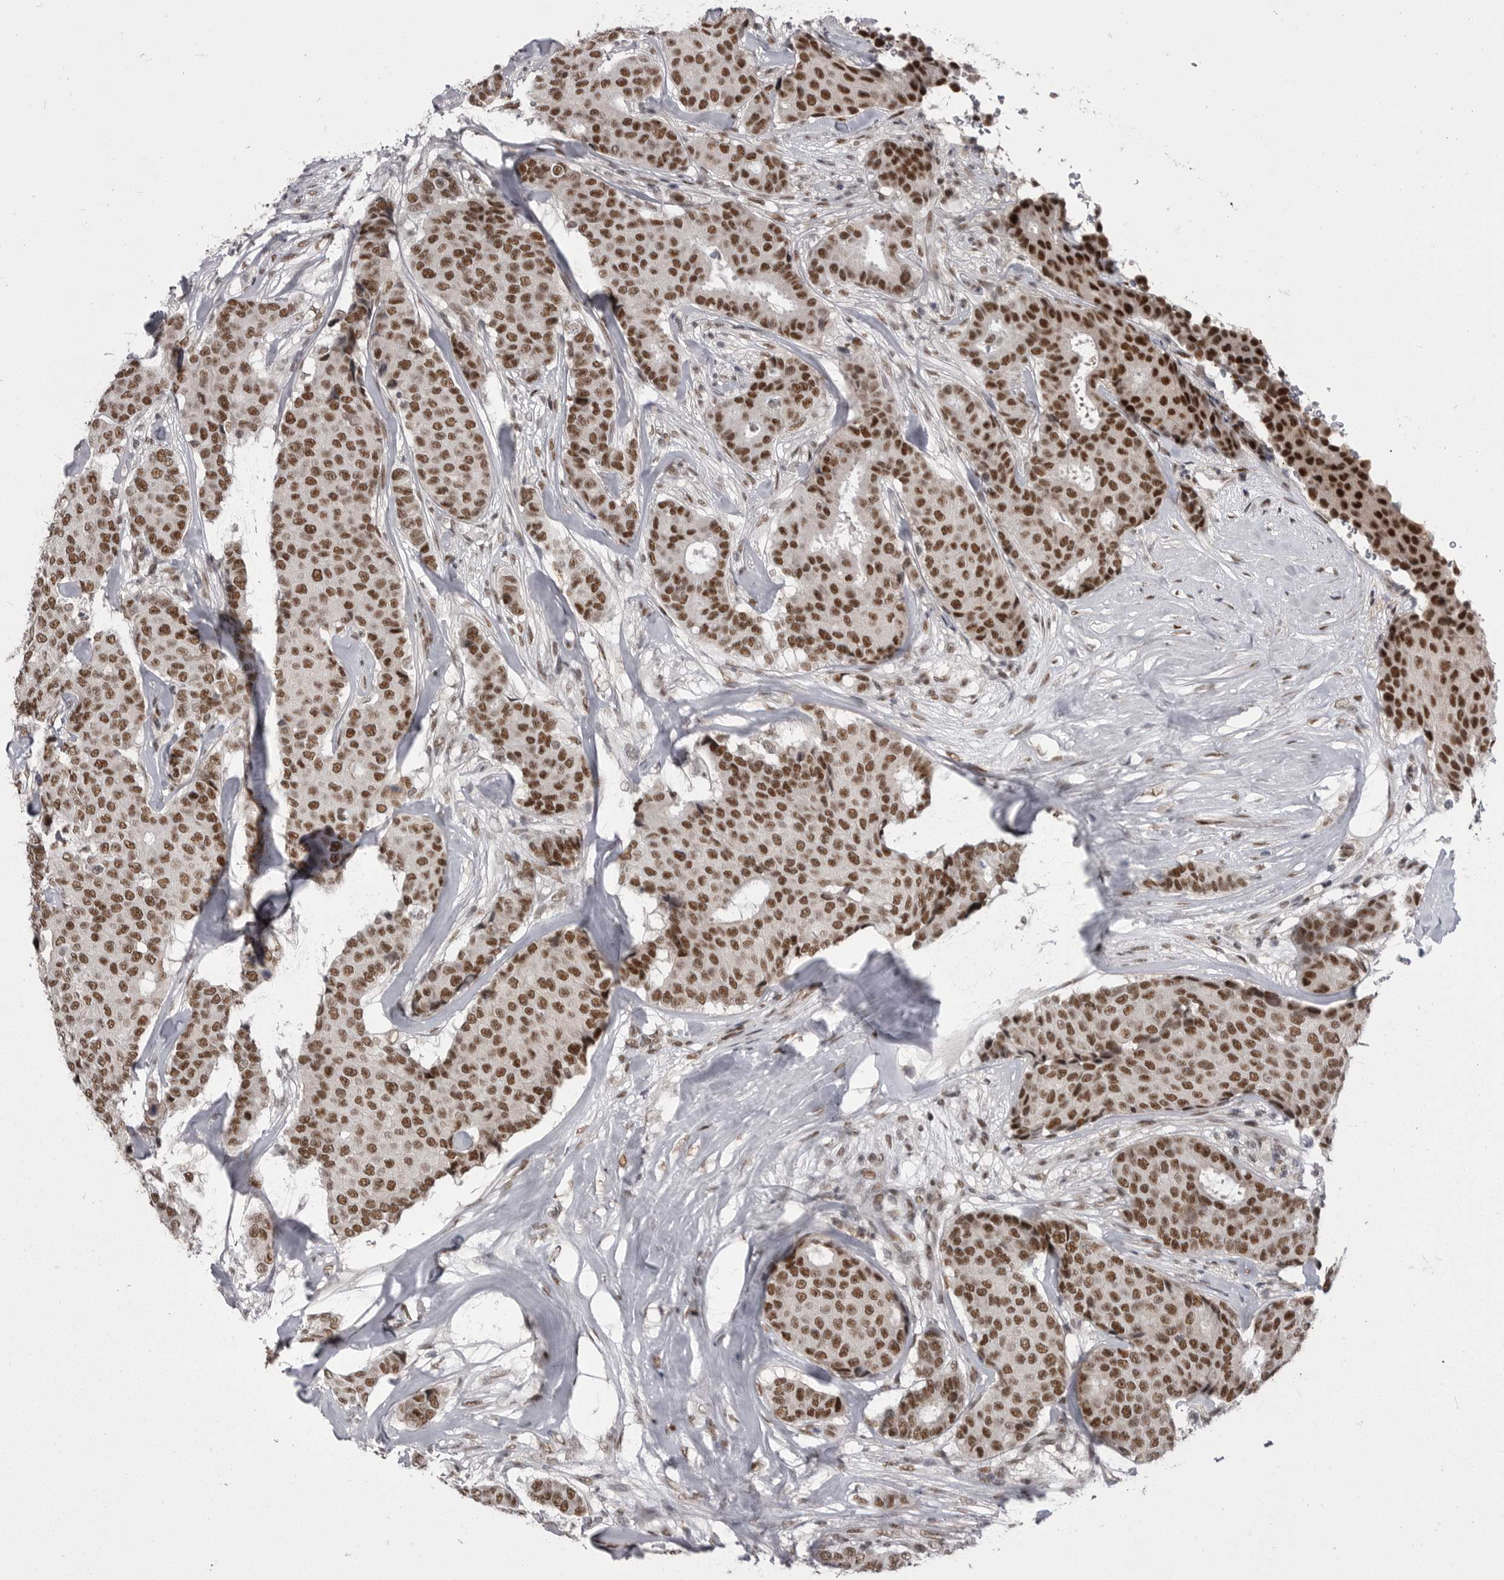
{"staining": {"intensity": "strong", "quantity": ">75%", "location": "nuclear"}, "tissue": "breast cancer", "cell_type": "Tumor cells", "image_type": "cancer", "snomed": [{"axis": "morphology", "description": "Duct carcinoma"}, {"axis": "topography", "description": "Breast"}], "caption": "Protein expression analysis of breast invasive ductal carcinoma displays strong nuclear staining in approximately >75% of tumor cells.", "gene": "MEPCE", "patient": {"sex": "female", "age": 75}}